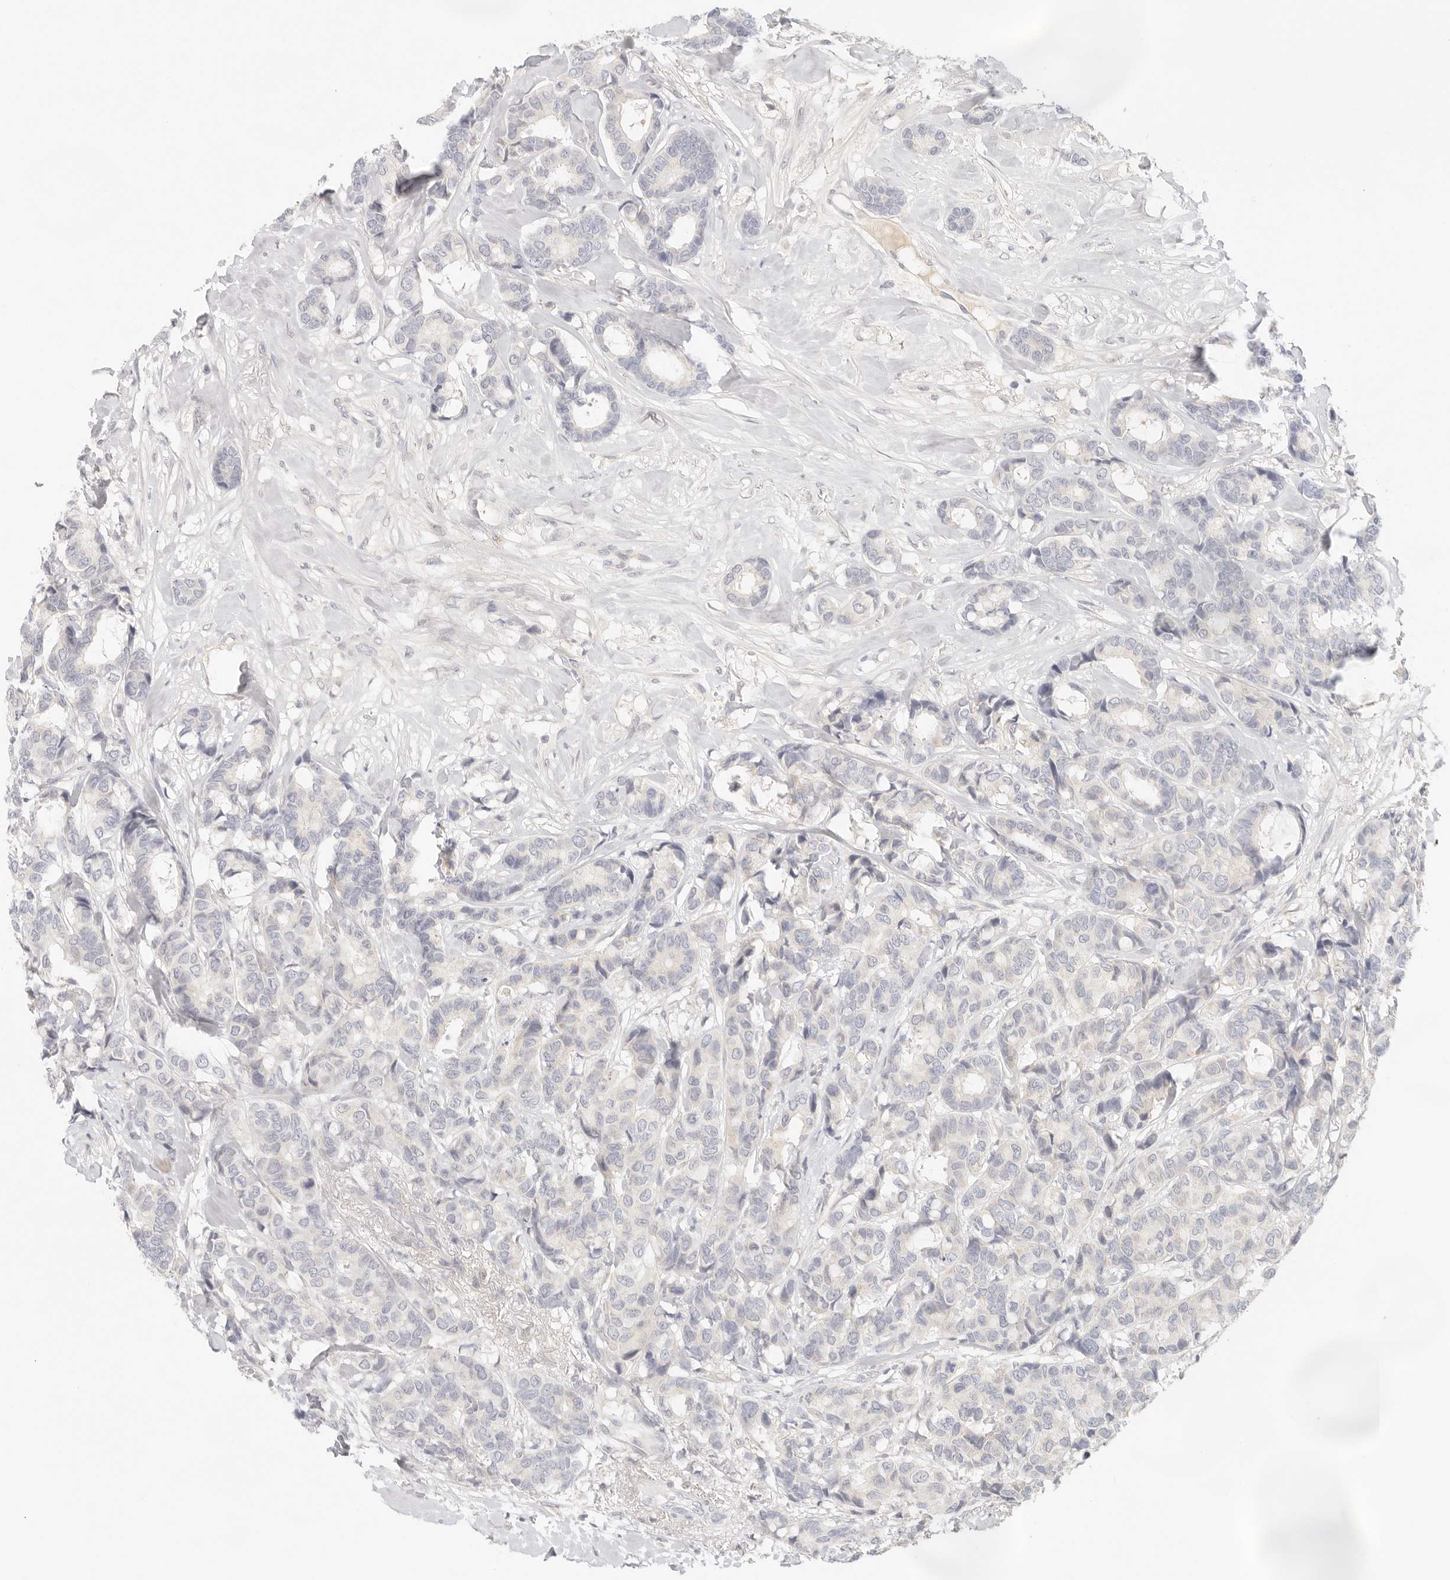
{"staining": {"intensity": "negative", "quantity": "none", "location": "none"}, "tissue": "breast cancer", "cell_type": "Tumor cells", "image_type": "cancer", "snomed": [{"axis": "morphology", "description": "Duct carcinoma"}, {"axis": "topography", "description": "Breast"}], "caption": "Tumor cells are negative for brown protein staining in breast cancer.", "gene": "SPHK1", "patient": {"sex": "female", "age": 87}}